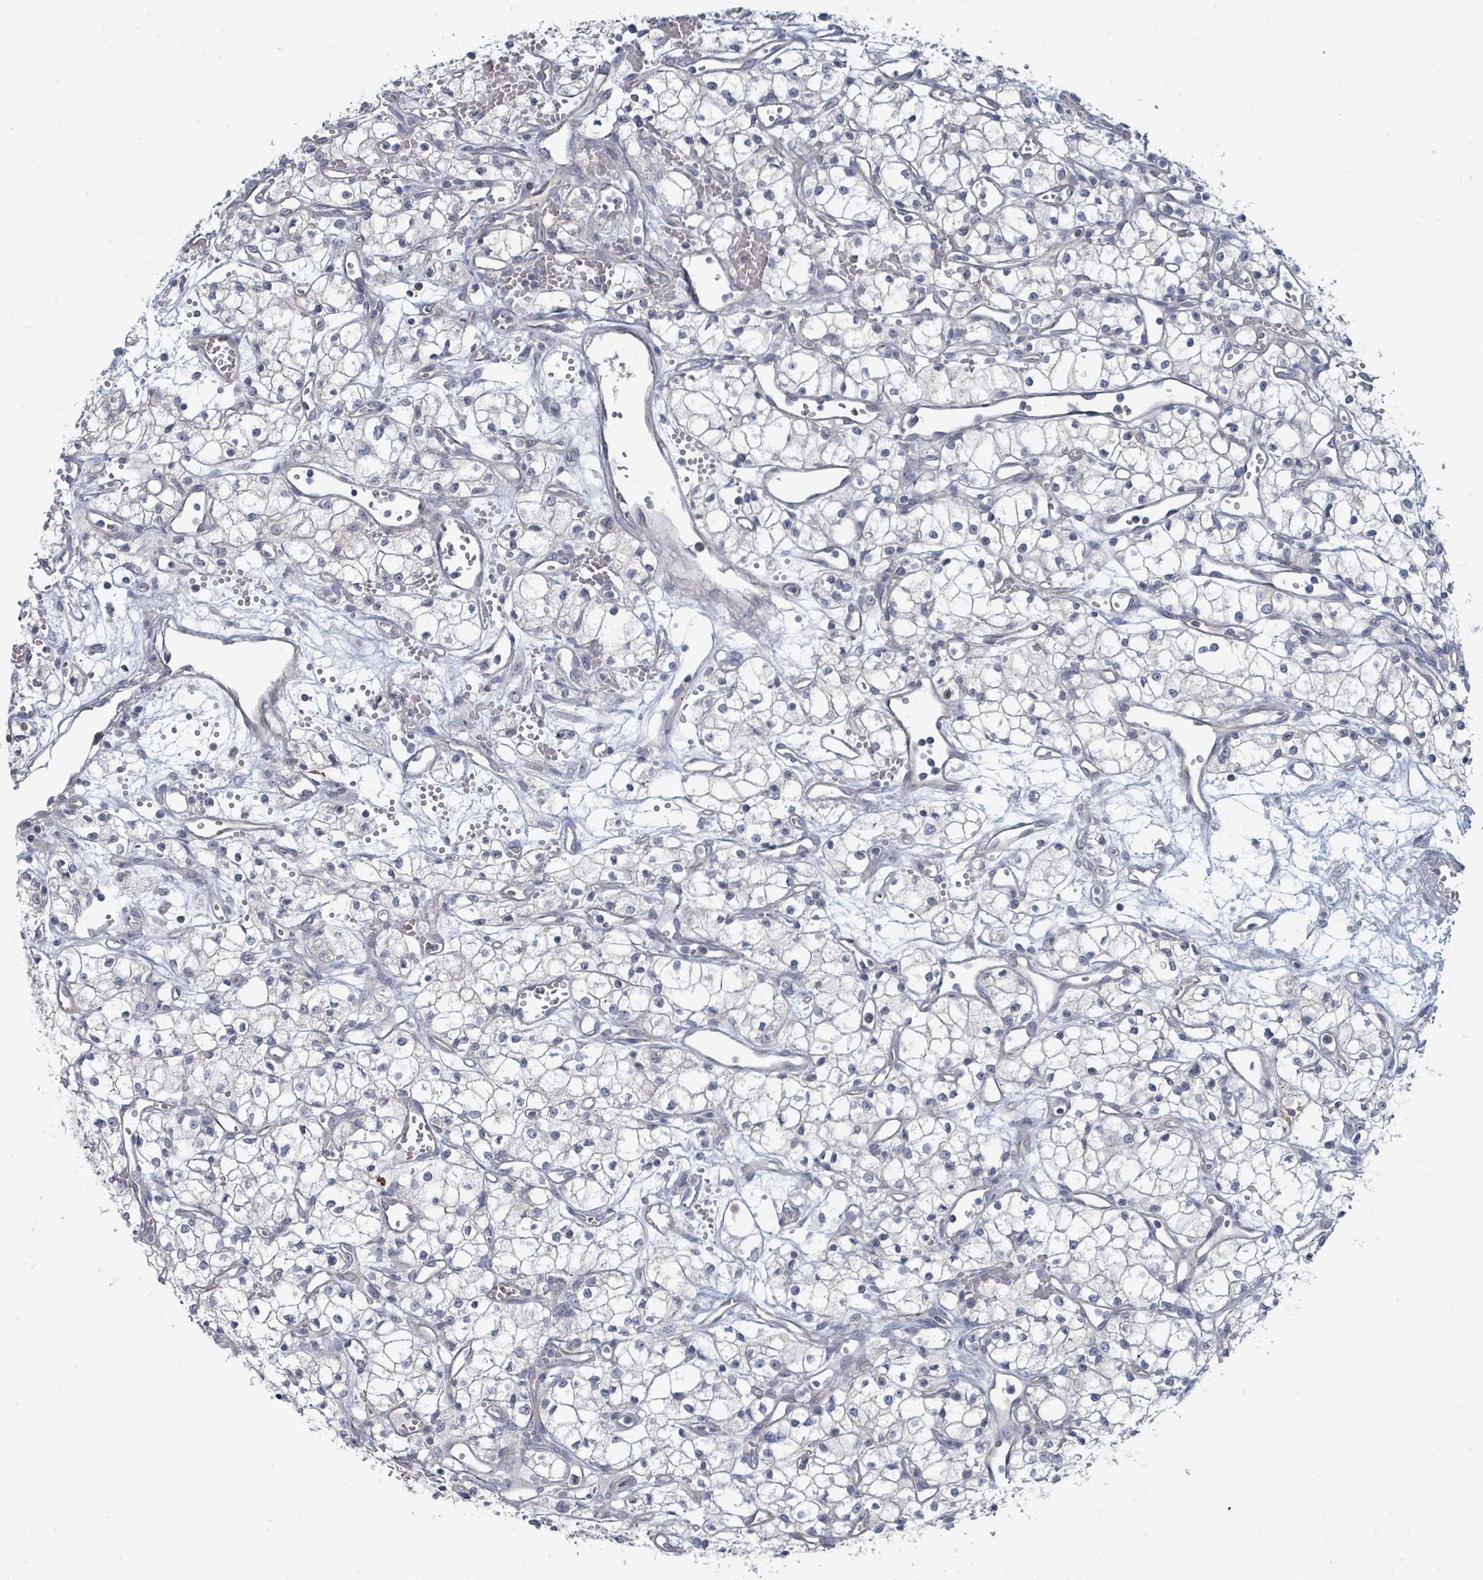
{"staining": {"intensity": "negative", "quantity": "none", "location": "none"}, "tissue": "renal cancer", "cell_type": "Tumor cells", "image_type": "cancer", "snomed": [{"axis": "morphology", "description": "Adenocarcinoma, NOS"}, {"axis": "topography", "description": "Kidney"}], "caption": "The image demonstrates no significant positivity in tumor cells of renal cancer.", "gene": "SLC25A45", "patient": {"sex": "male", "age": 59}}